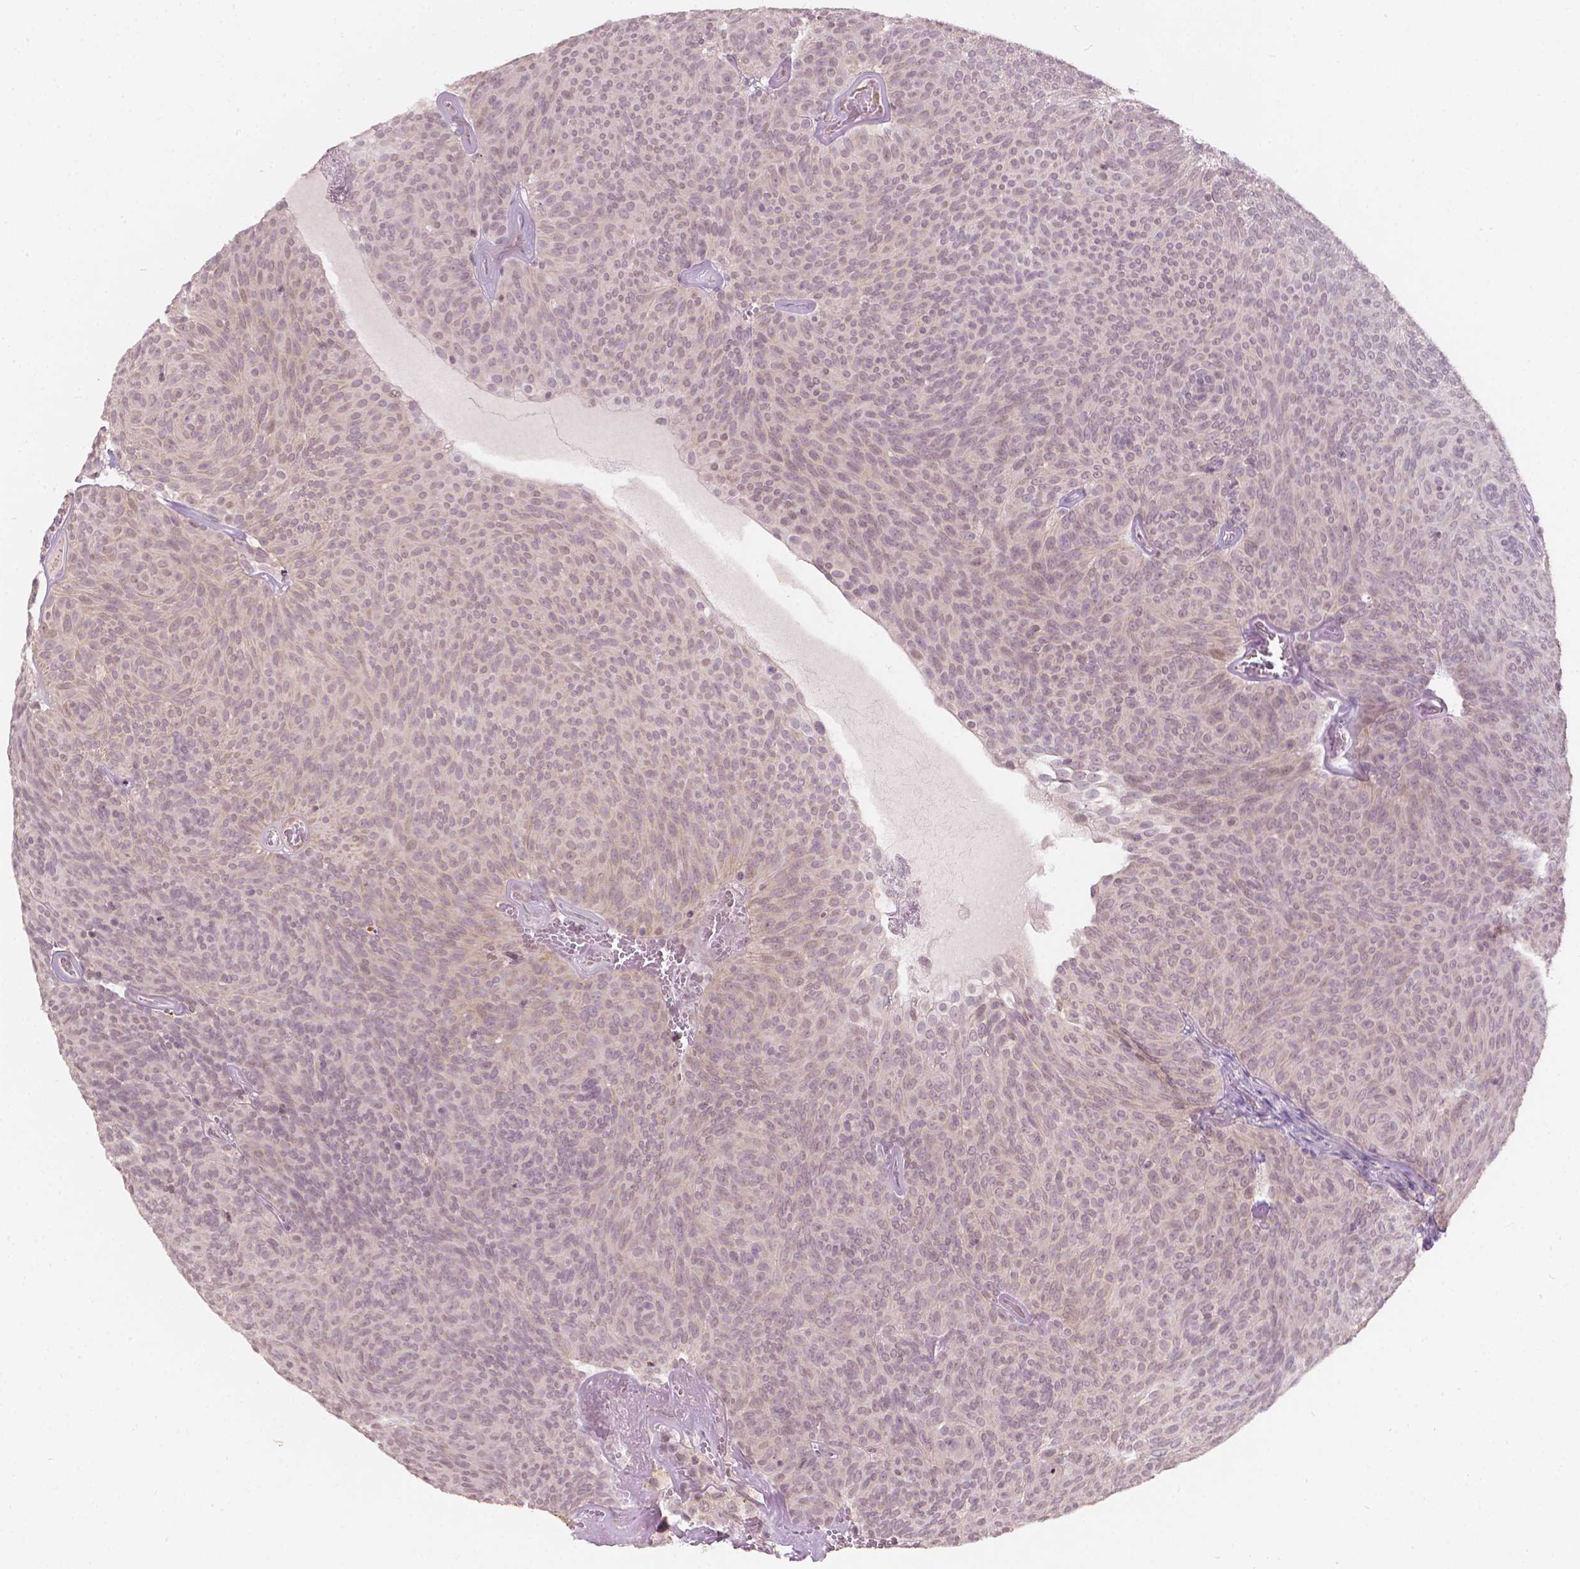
{"staining": {"intensity": "negative", "quantity": "none", "location": "none"}, "tissue": "urothelial cancer", "cell_type": "Tumor cells", "image_type": "cancer", "snomed": [{"axis": "morphology", "description": "Urothelial carcinoma, Low grade"}, {"axis": "topography", "description": "Urinary bladder"}], "caption": "There is no significant staining in tumor cells of urothelial cancer.", "gene": "NOS1AP", "patient": {"sex": "male", "age": 77}}